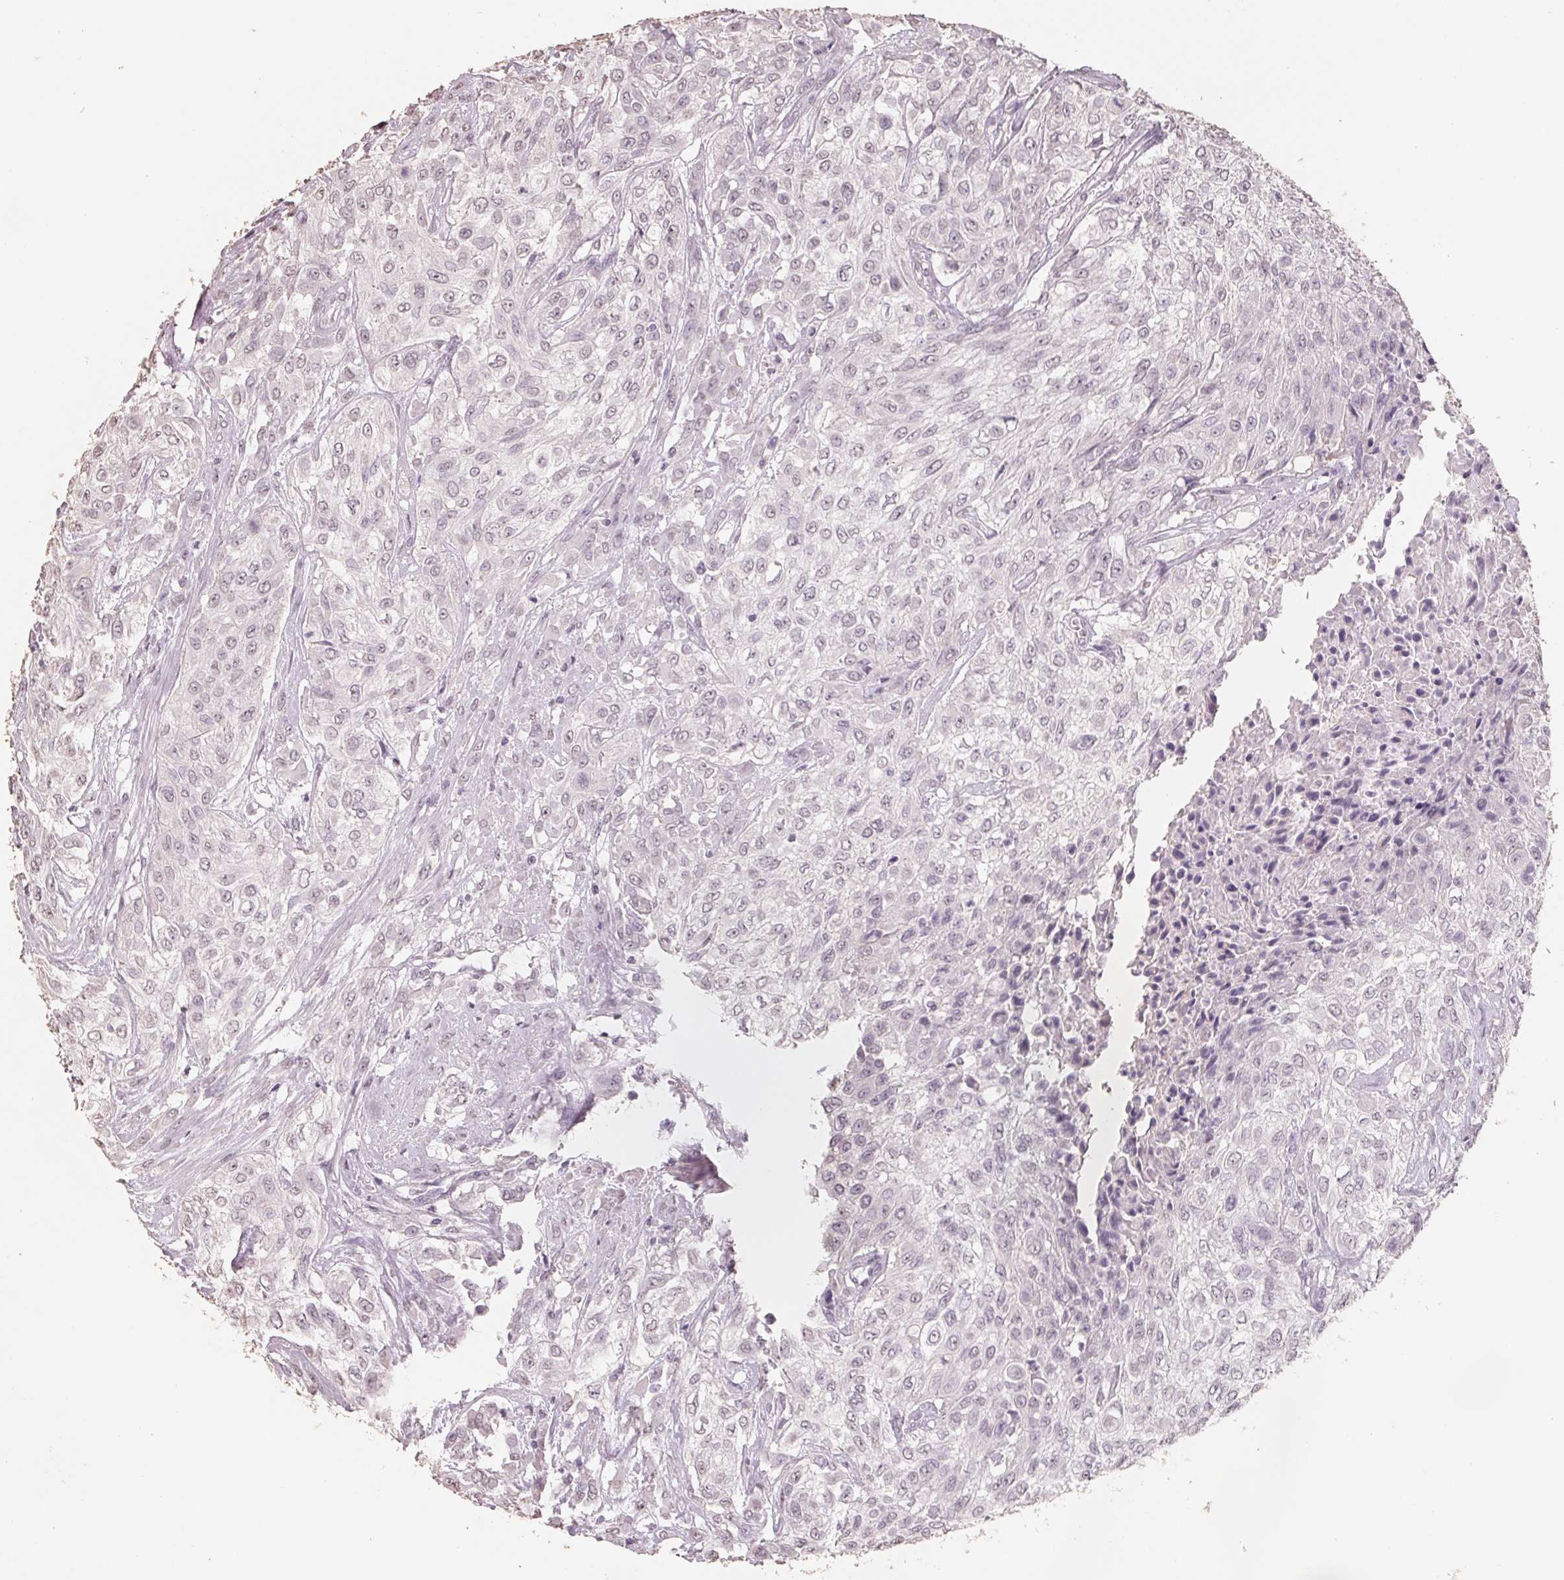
{"staining": {"intensity": "weak", "quantity": "<25%", "location": "nuclear"}, "tissue": "urothelial cancer", "cell_type": "Tumor cells", "image_type": "cancer", "snomed": [{"axis": "morphology", "description": "Urothelial carcinoma, High grade"}, {"axis": "topography", "description": "Urinary bladder"}], "caption": "DAB immunohistochemical staining of urothelial cancer exhibits no significant staining in tumor cells.", "gene": "FTCD", "patient": {"sex": "male", "age": 57}}